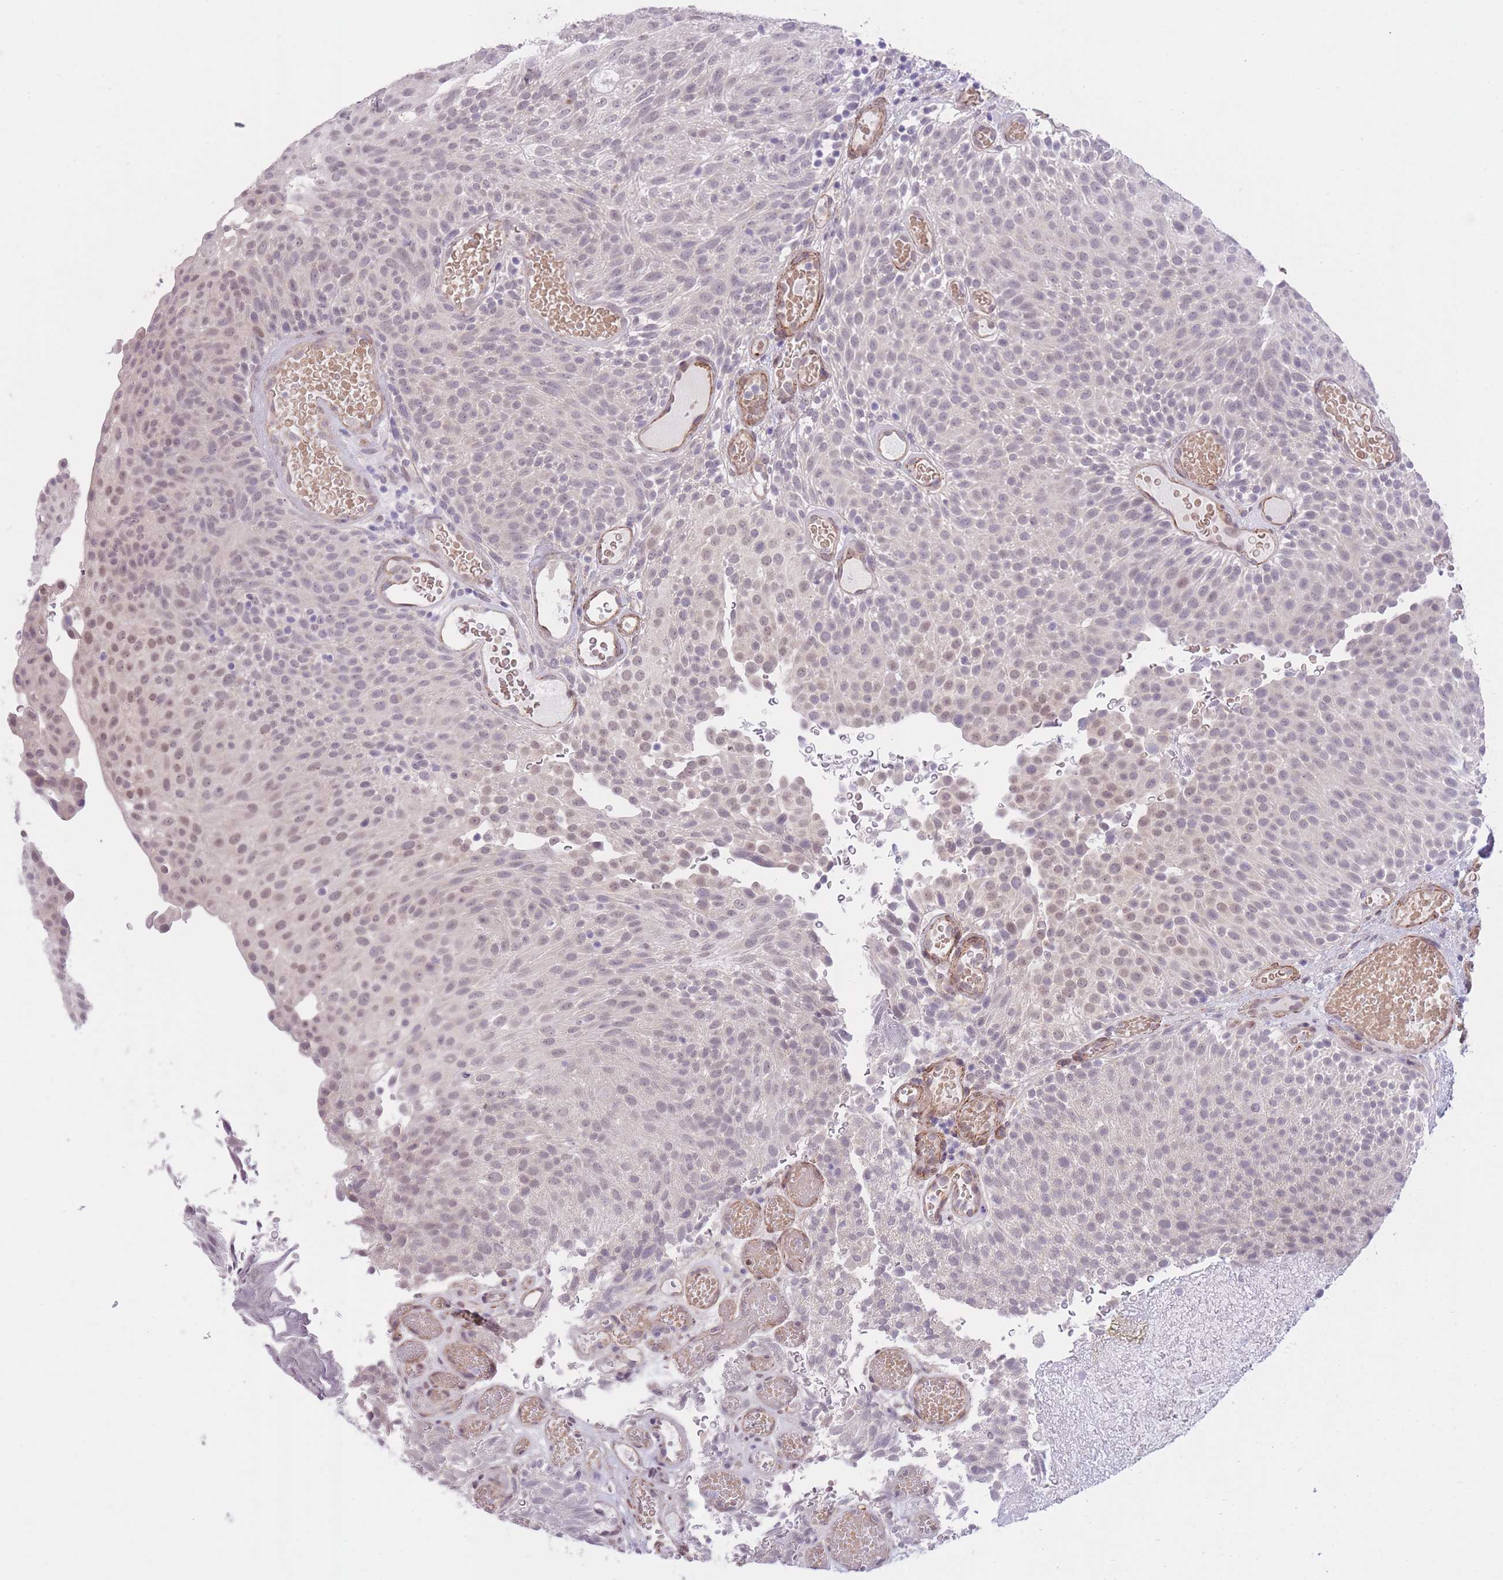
{"staining": {"intensity": "weak", "quantity": "25%-75%", "location": "nuclear"}, "tissue": "urothelial cancer", "cell_type": "Tumor cells", "image_type": "cancer", "snomed": [{"axis": "morphology", "description": "Urothelial carcinoma, Low grade"}, {"axis": "topography", "description": "Urinary bladder"}], "caption": "The micrograph reveals staining of urothelial cancer, revealing weak nuclear protein positivity (brown color) within tumor cells.", "gene": "QTRT1", "patient": {"sex": "male", "age": 78}}